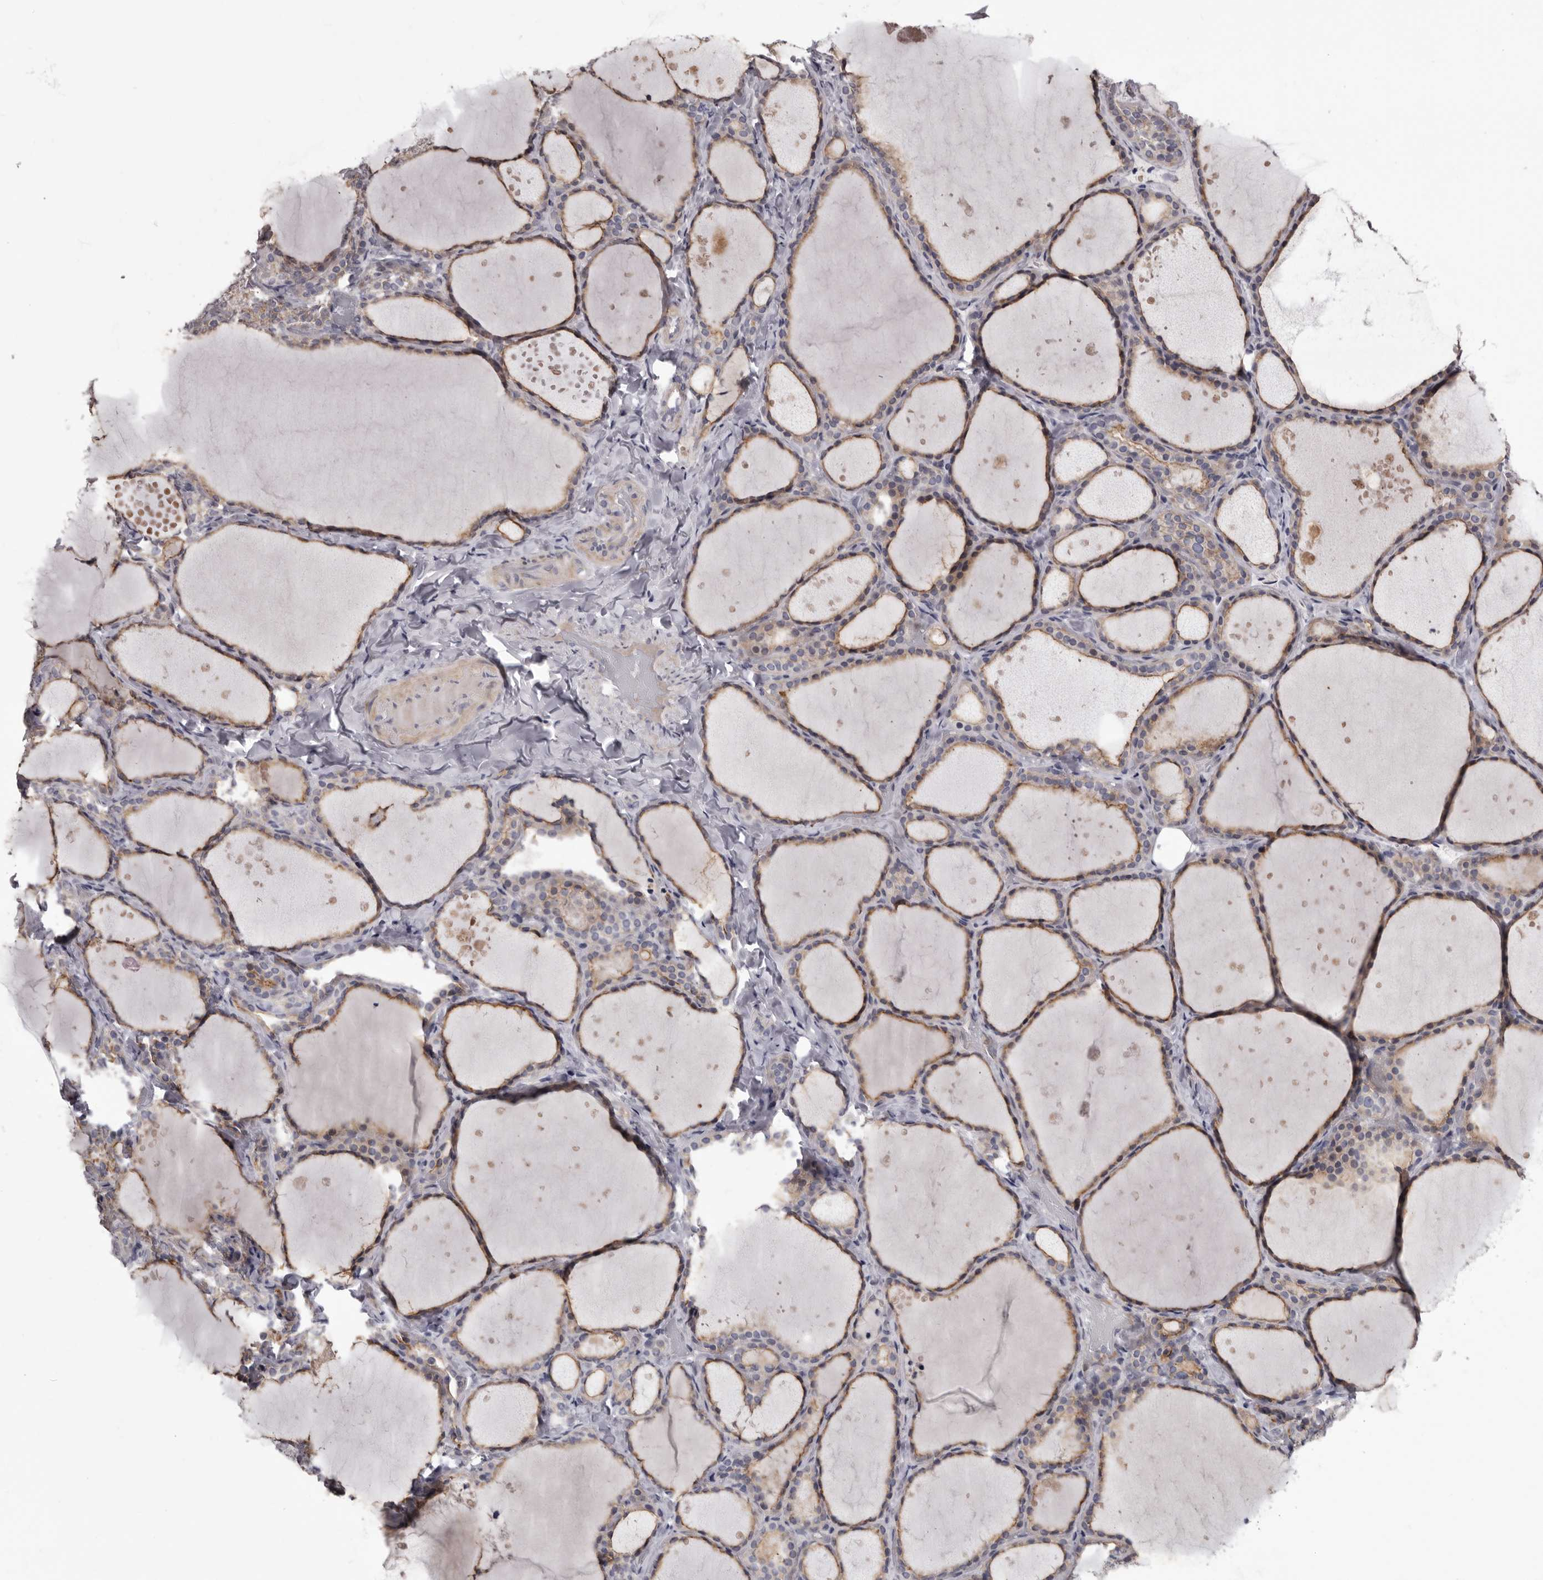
{"staining": {"intensity": "moderate", "quantity": ">75%", "location": "cytoplasmic/membranous"}, "tissue": "thyroid gland", "cell_type": "Glandular cells", "image_type": "normal", "snomed": [{"axis": "morphology", "description": "Normal tissue, NOS"}, {"axis": "topography", "description": "Thyroid gland"}], "caption": "The micrograph demonstrates staining of unremarkable thyroid gland, revealing moderate cytoplasmic/membranous protein staining (brown color) within glandular cells.", "gene": "LPAR6", "patient": {"sex": "female", "age": 44}}